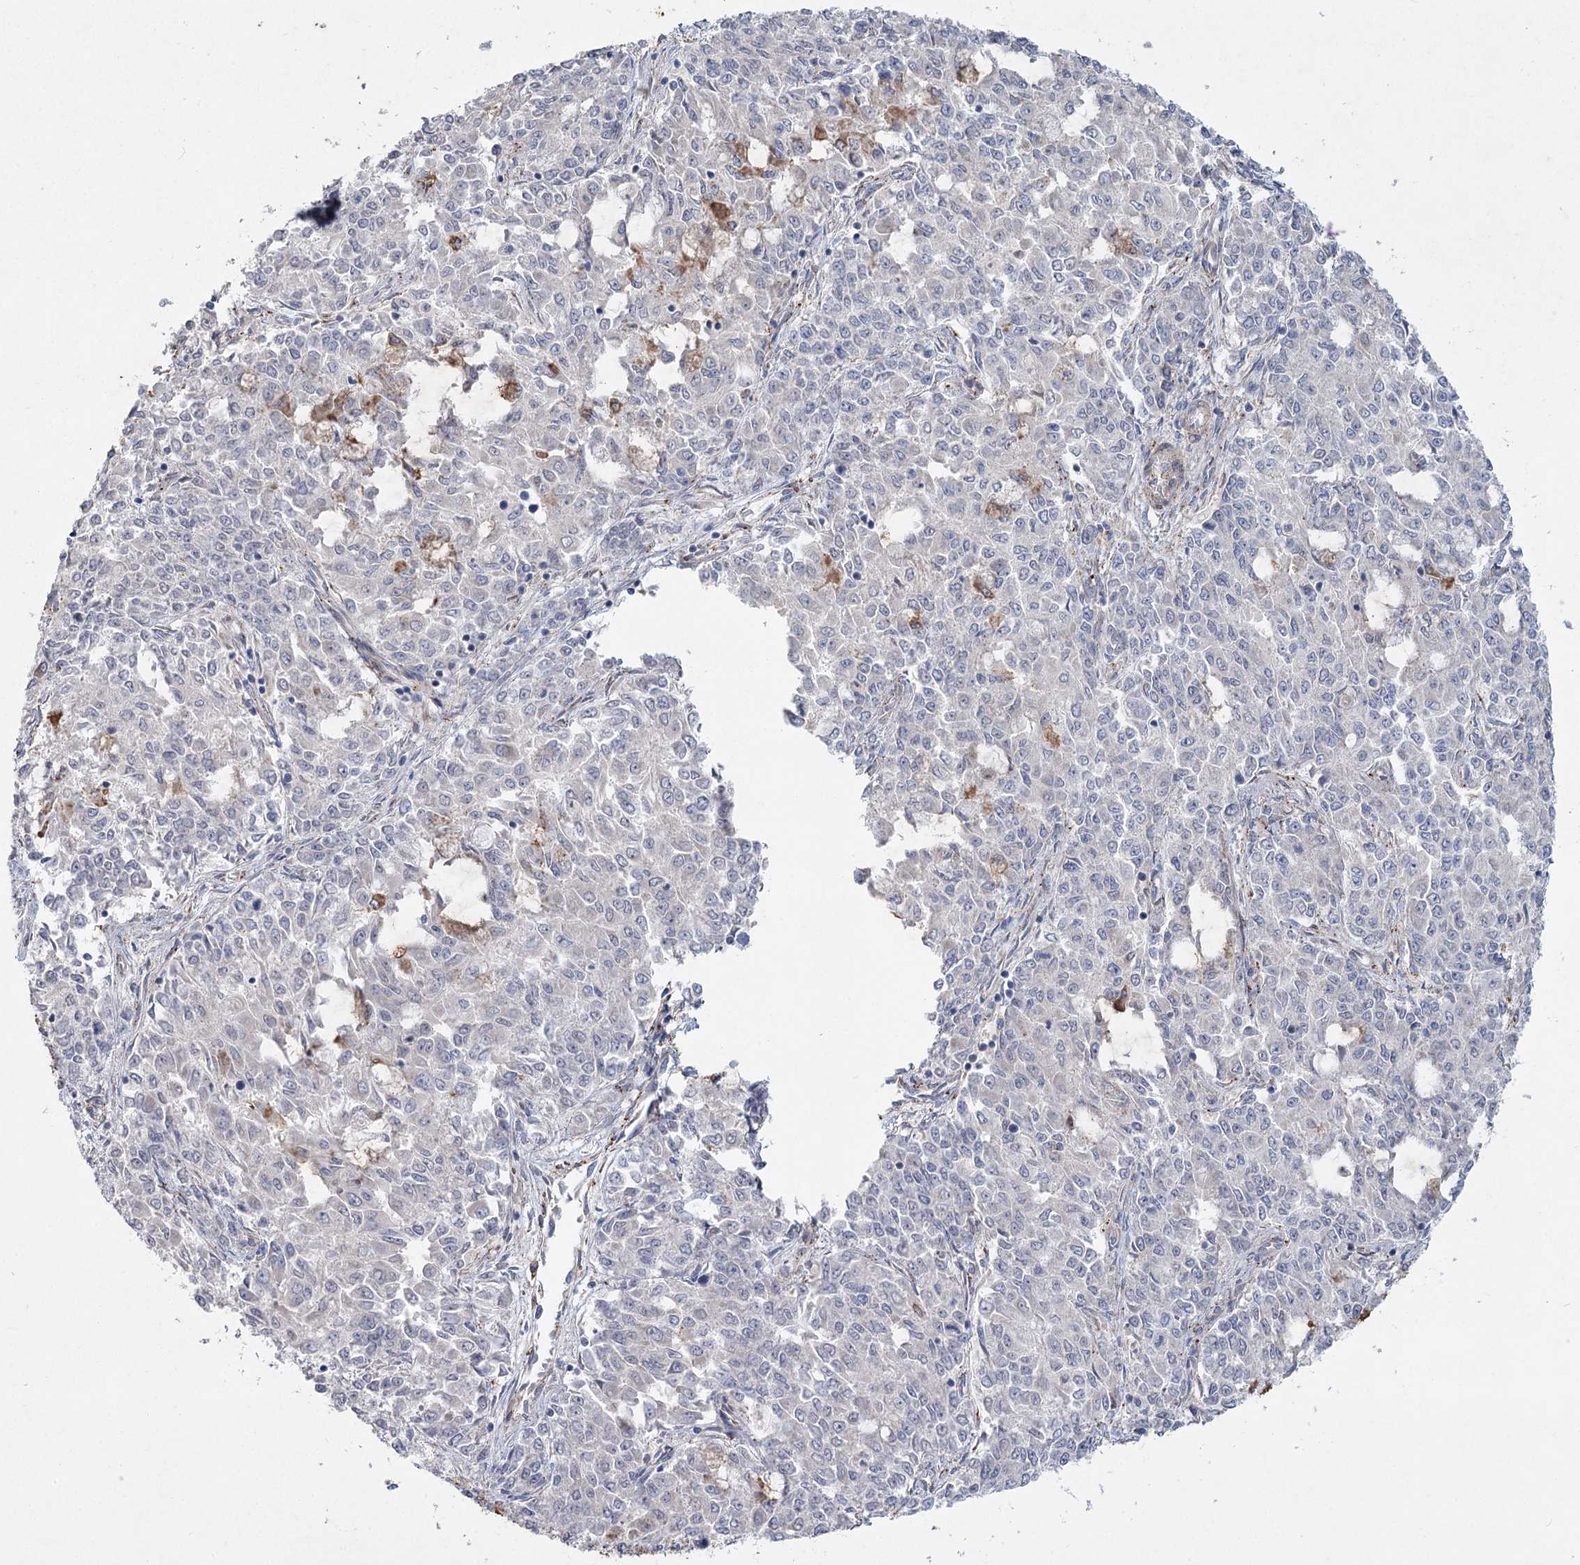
{"staining": {"intensity": "negative", "quantity": "none", "location": "none"}, "tissue": "endometrial cancer", "cell_type": "Tumor cells", "image_type": "cancer", "snomed": [{"axis": "morphology", "description": "Adenocarcinoma, NOS"}, {"axis": "topography", "description": "Endometrium"}], "caption": "Human endometrial cancer (adenocarcinoma) stained for a protein using IHC demonstrates no expression in tumor cells.", "gene": "SH3BP5L", "patient": {"sex": "female", "age": 50}}